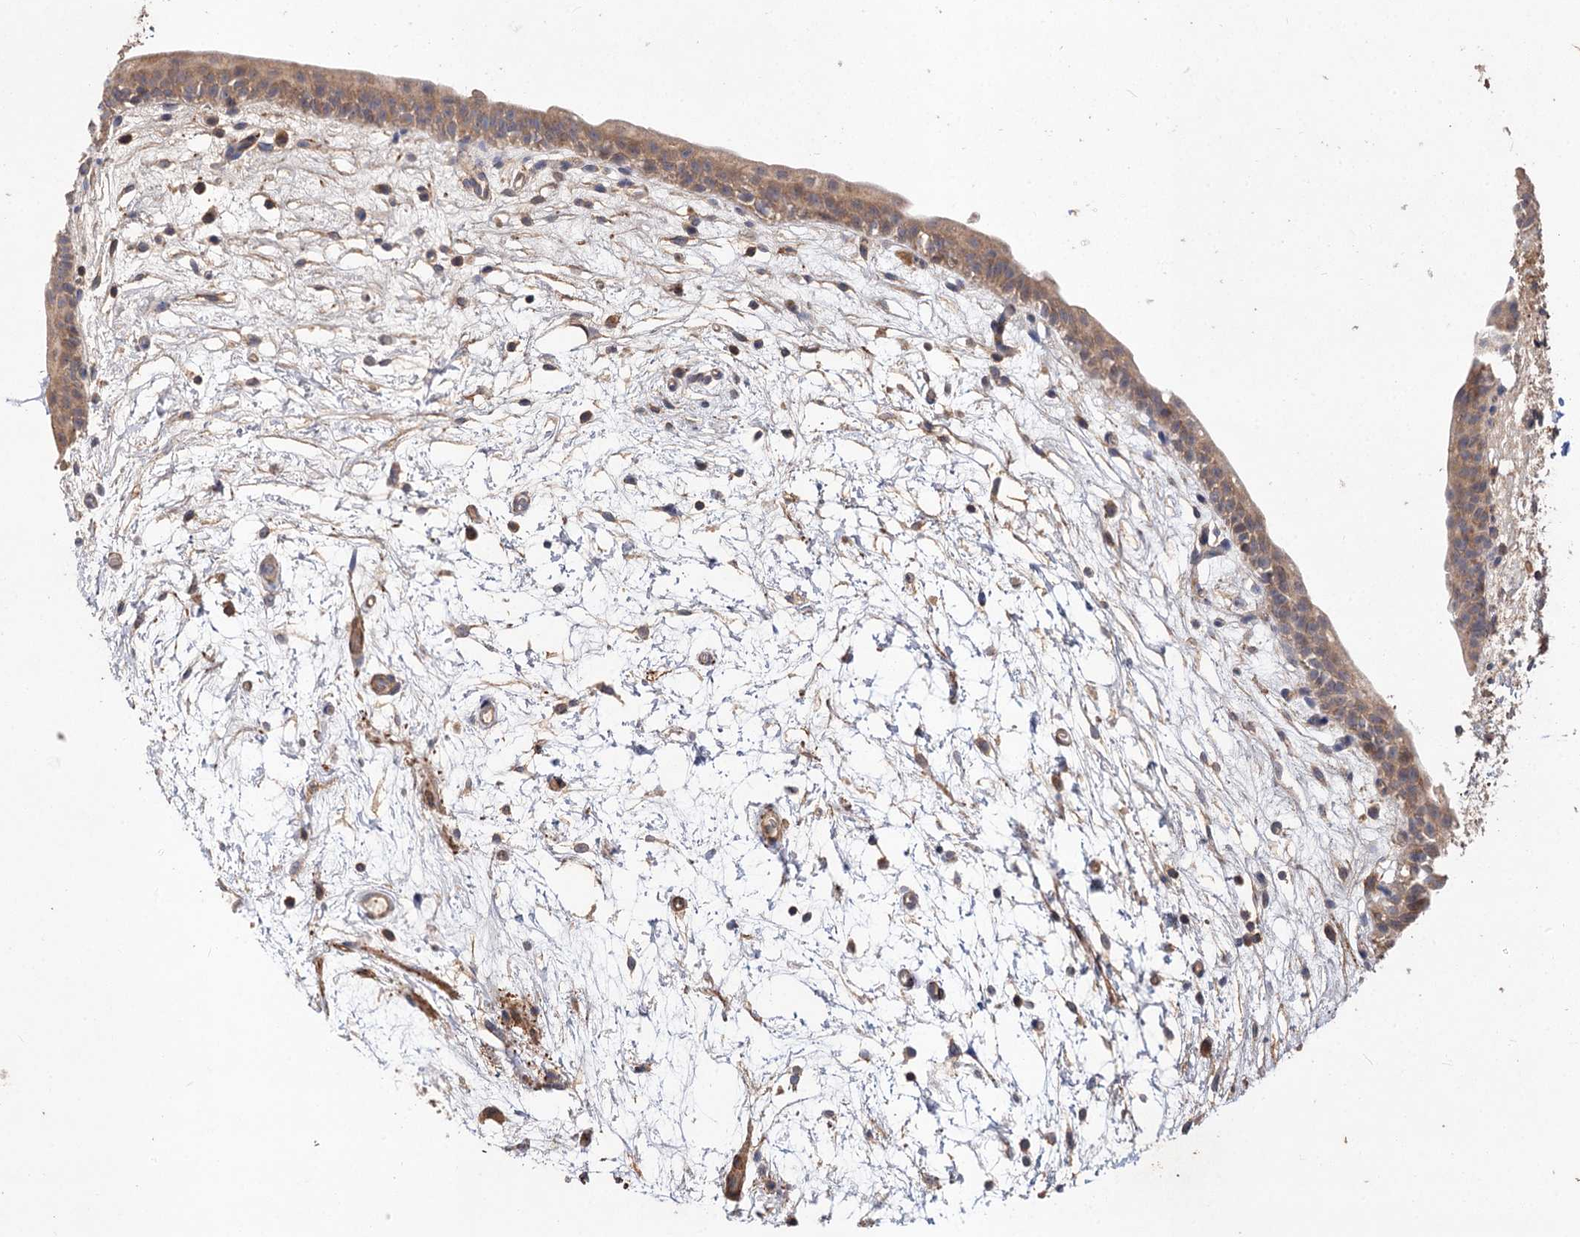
{"staining": {"intensity": "moderate", "quantity": "25%-75%", "location": "cytoplasmic/membranous"}, "tissue": "urinary bladder", "cell_type": "Urothelial cells", "image_type": "normal", "snomed": [{"axis": "morphology", "description": "Normal tissue, NOS"}, {"axis": "topography", "description": "Urinary bladder"}], "caption": "IHC of unremarkable human urinary bladder exhibits medium levels of moderate cytoplasmic/membranous expression in about 25%-75% of urothelial cells.", "gene": "FBXW8", "patient": {"sex": "male", "age": 83}}